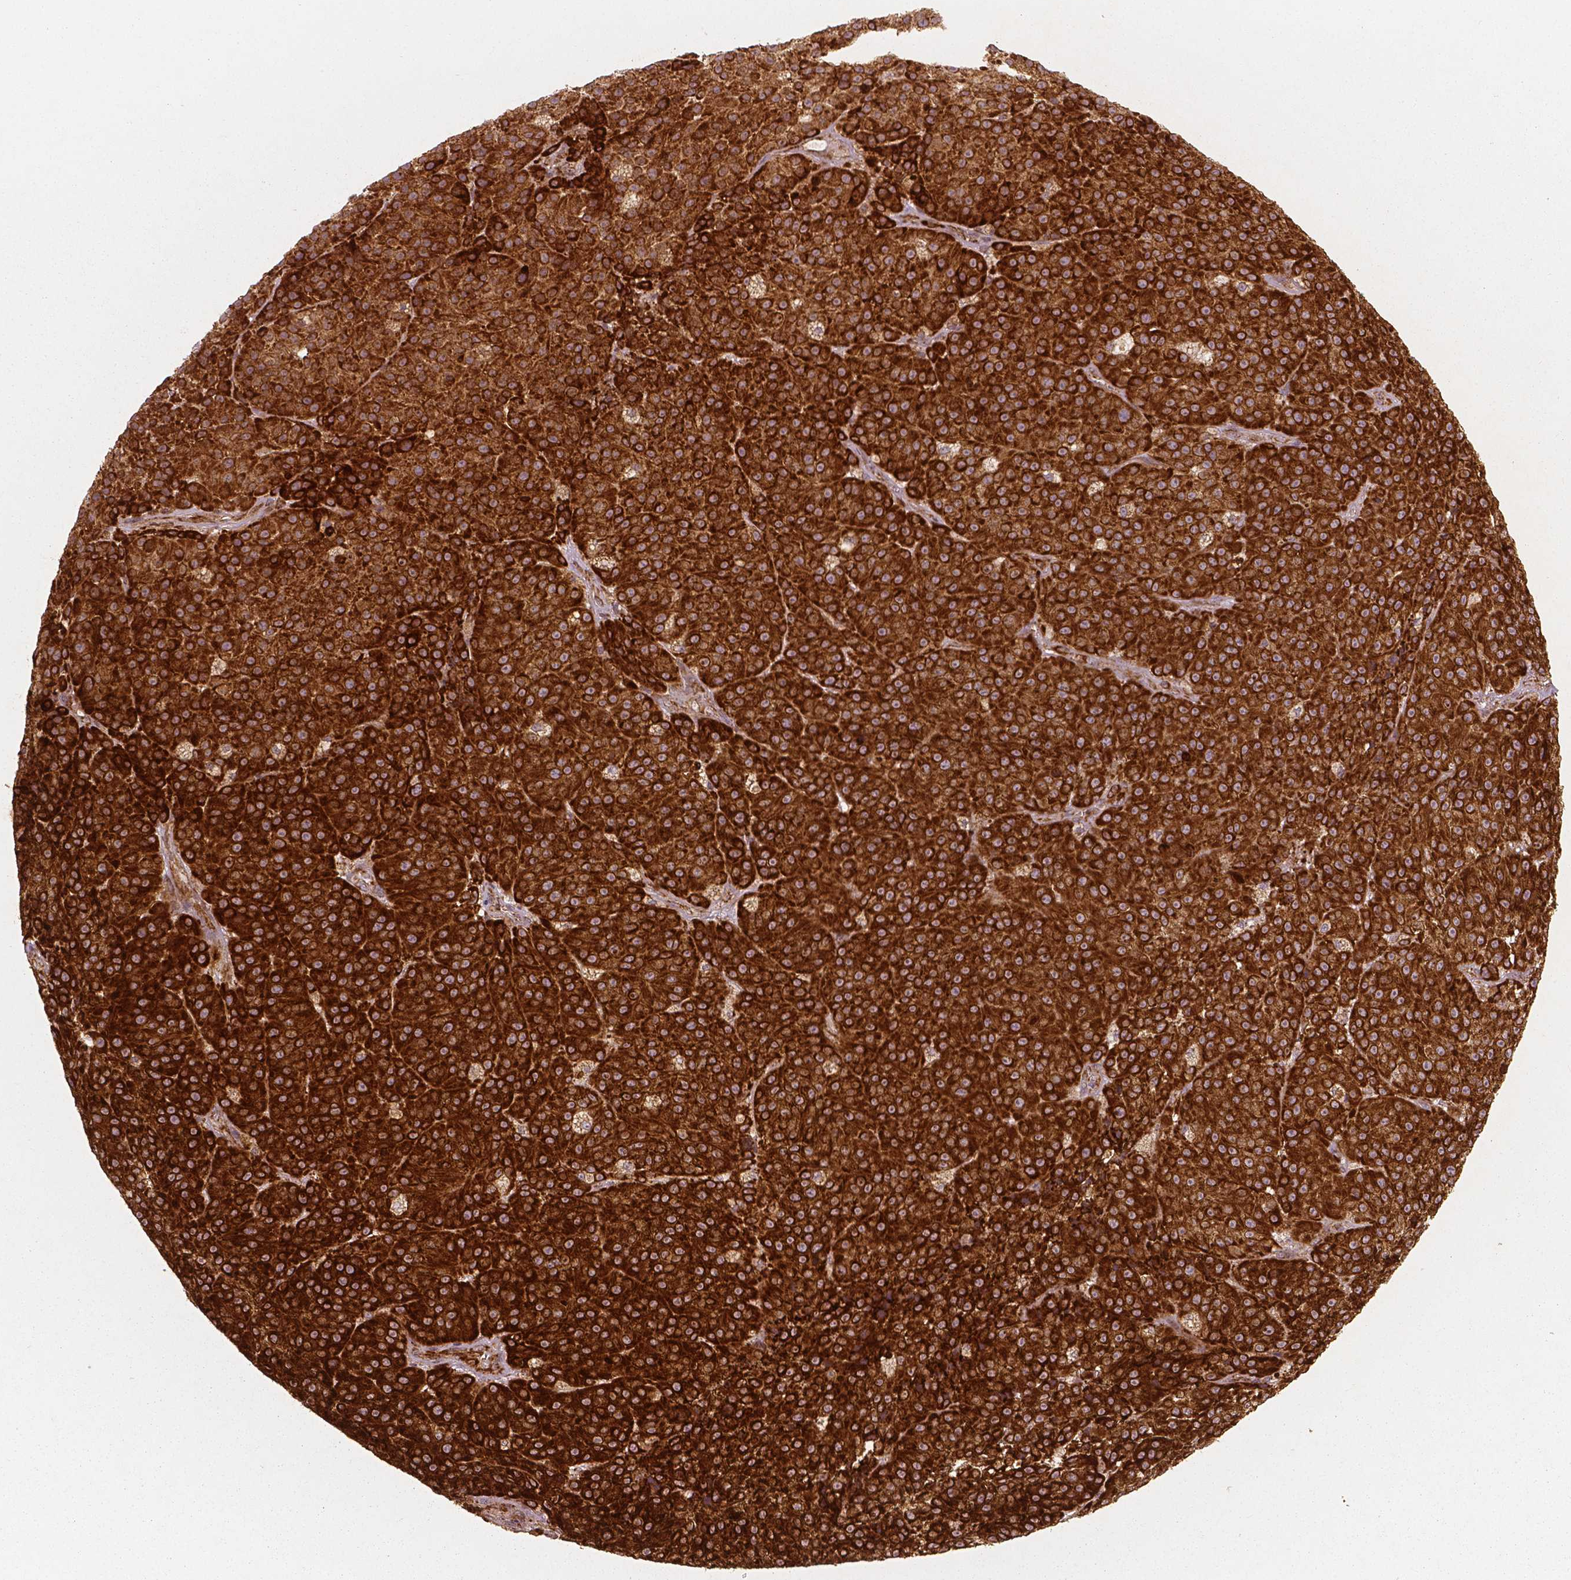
{"staining": {"intensity": "strong", "quantity": ">75%", "location": "cytoplasmic/membranous"}, "tissue": "melanoma", "cell_type": "Tumor cells", "image_type": "cancer", "snomed": [{"axis": "morphology", "description": "Malignant melanoma, NOS"}, {"axis": "topography", "description": "Skin"}], "caption": "Malignant melanoma tissue shows strong cytoplasmic/membranous expression in about >75% of tumor cells", "gene": "PGAM5", "patient": {"sex": "female", "age": 58}}